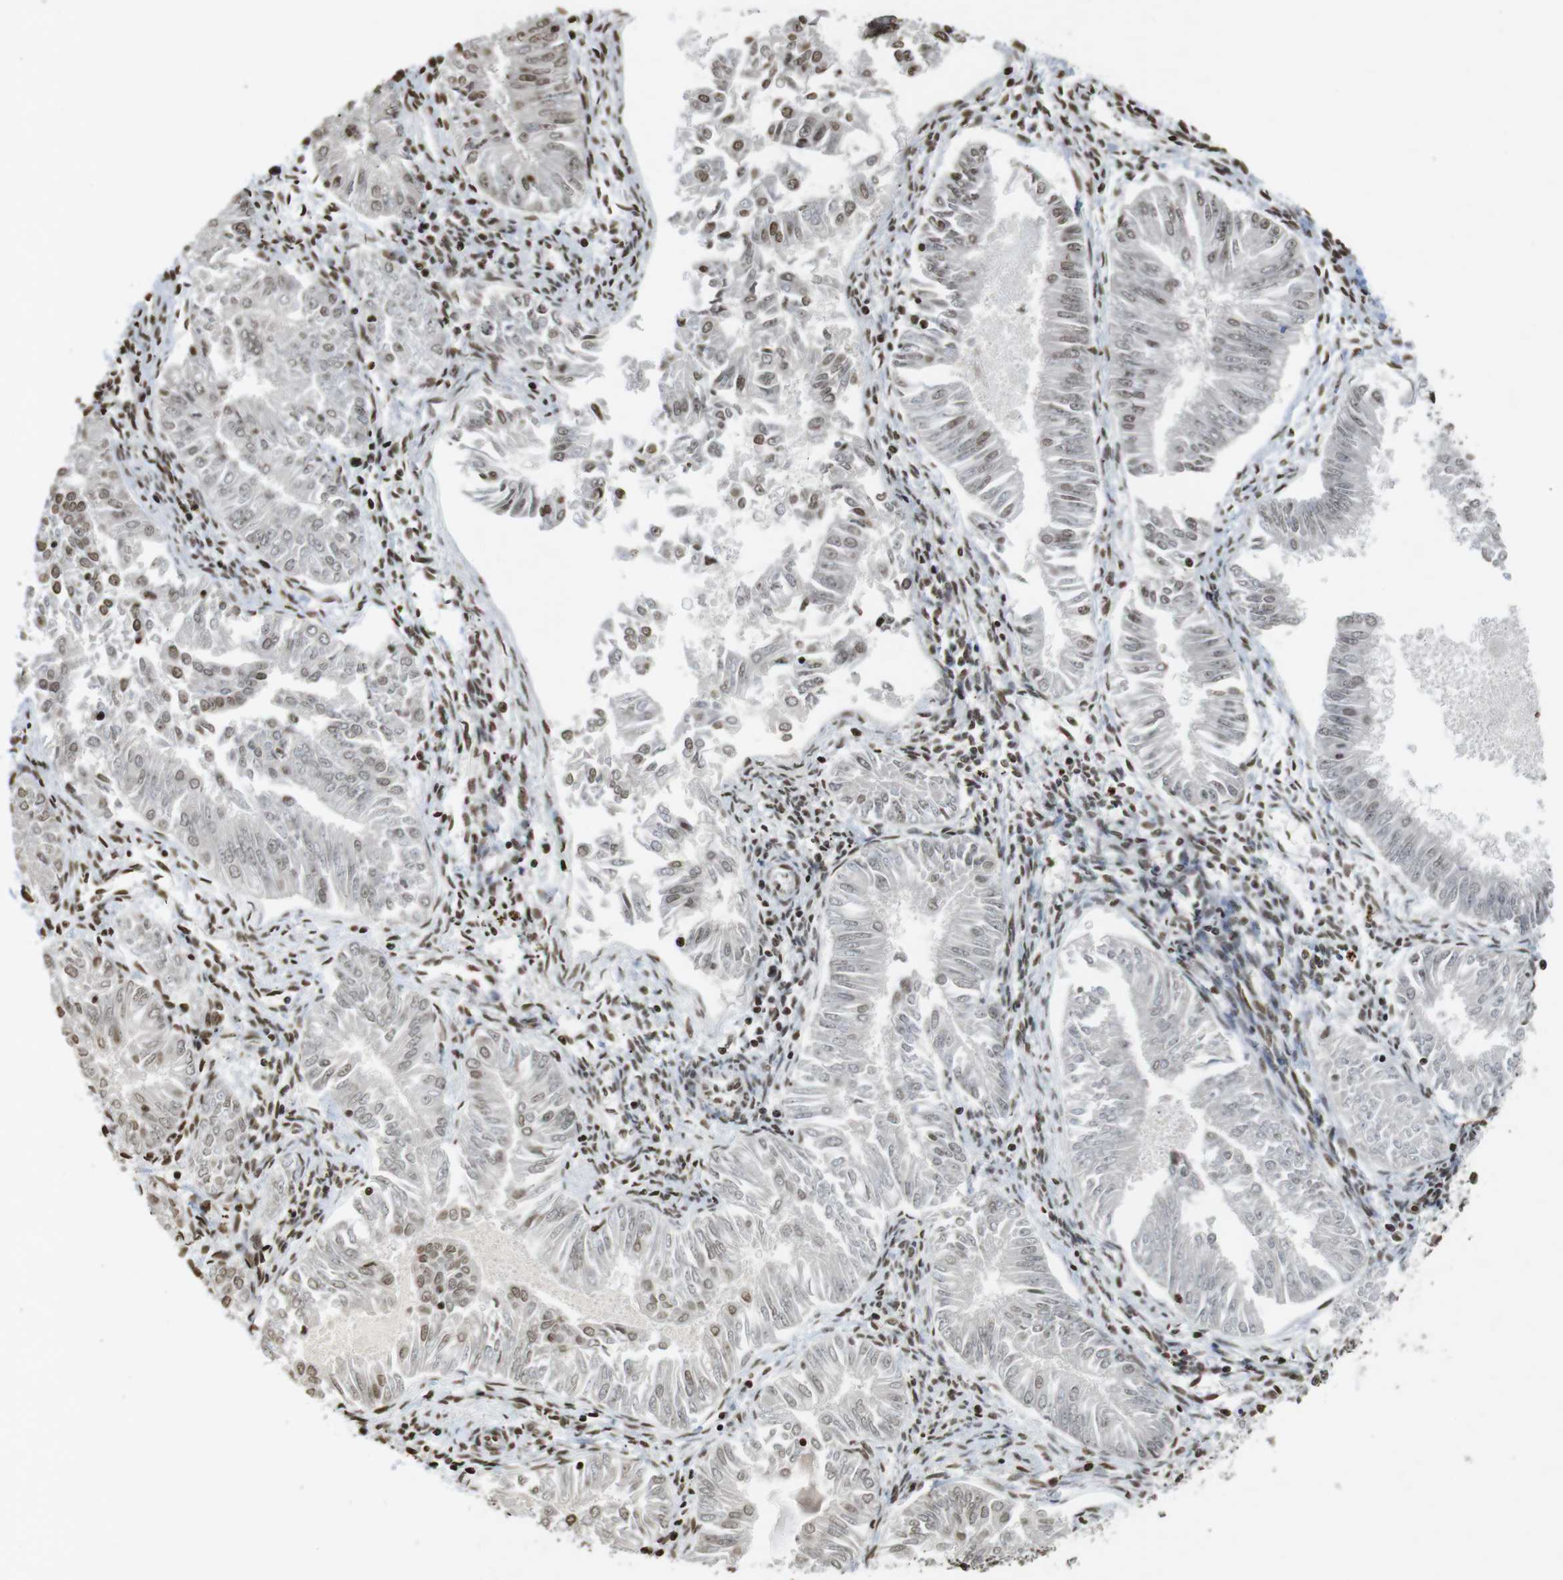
{"staining": {"intensity": "moderate", "quantity": "<25%", "location": "nuclear"}, "tissue": "endometrial cancer", "cell_type": "Tumor cells", "image_type": "cancer", "snomed": [{"axis": "morphology", "description": "Adenocarcinoma, NOS"}, {"axis": "topography", "description": "Endometrium"}], "caption": "Immunohistochemistry (IHC) histopathology image of neoplastic tissue: human adenocarcinoma (endometrial) stained using immunohistochemistry (IHC) demonstrates low levels of moderate protein expression localized specifically in the nuclear of tumor cells, appearing as a nuclear brown color.", "gene": "FOXA3", "patient": {"sex": "female", "age": 53}}